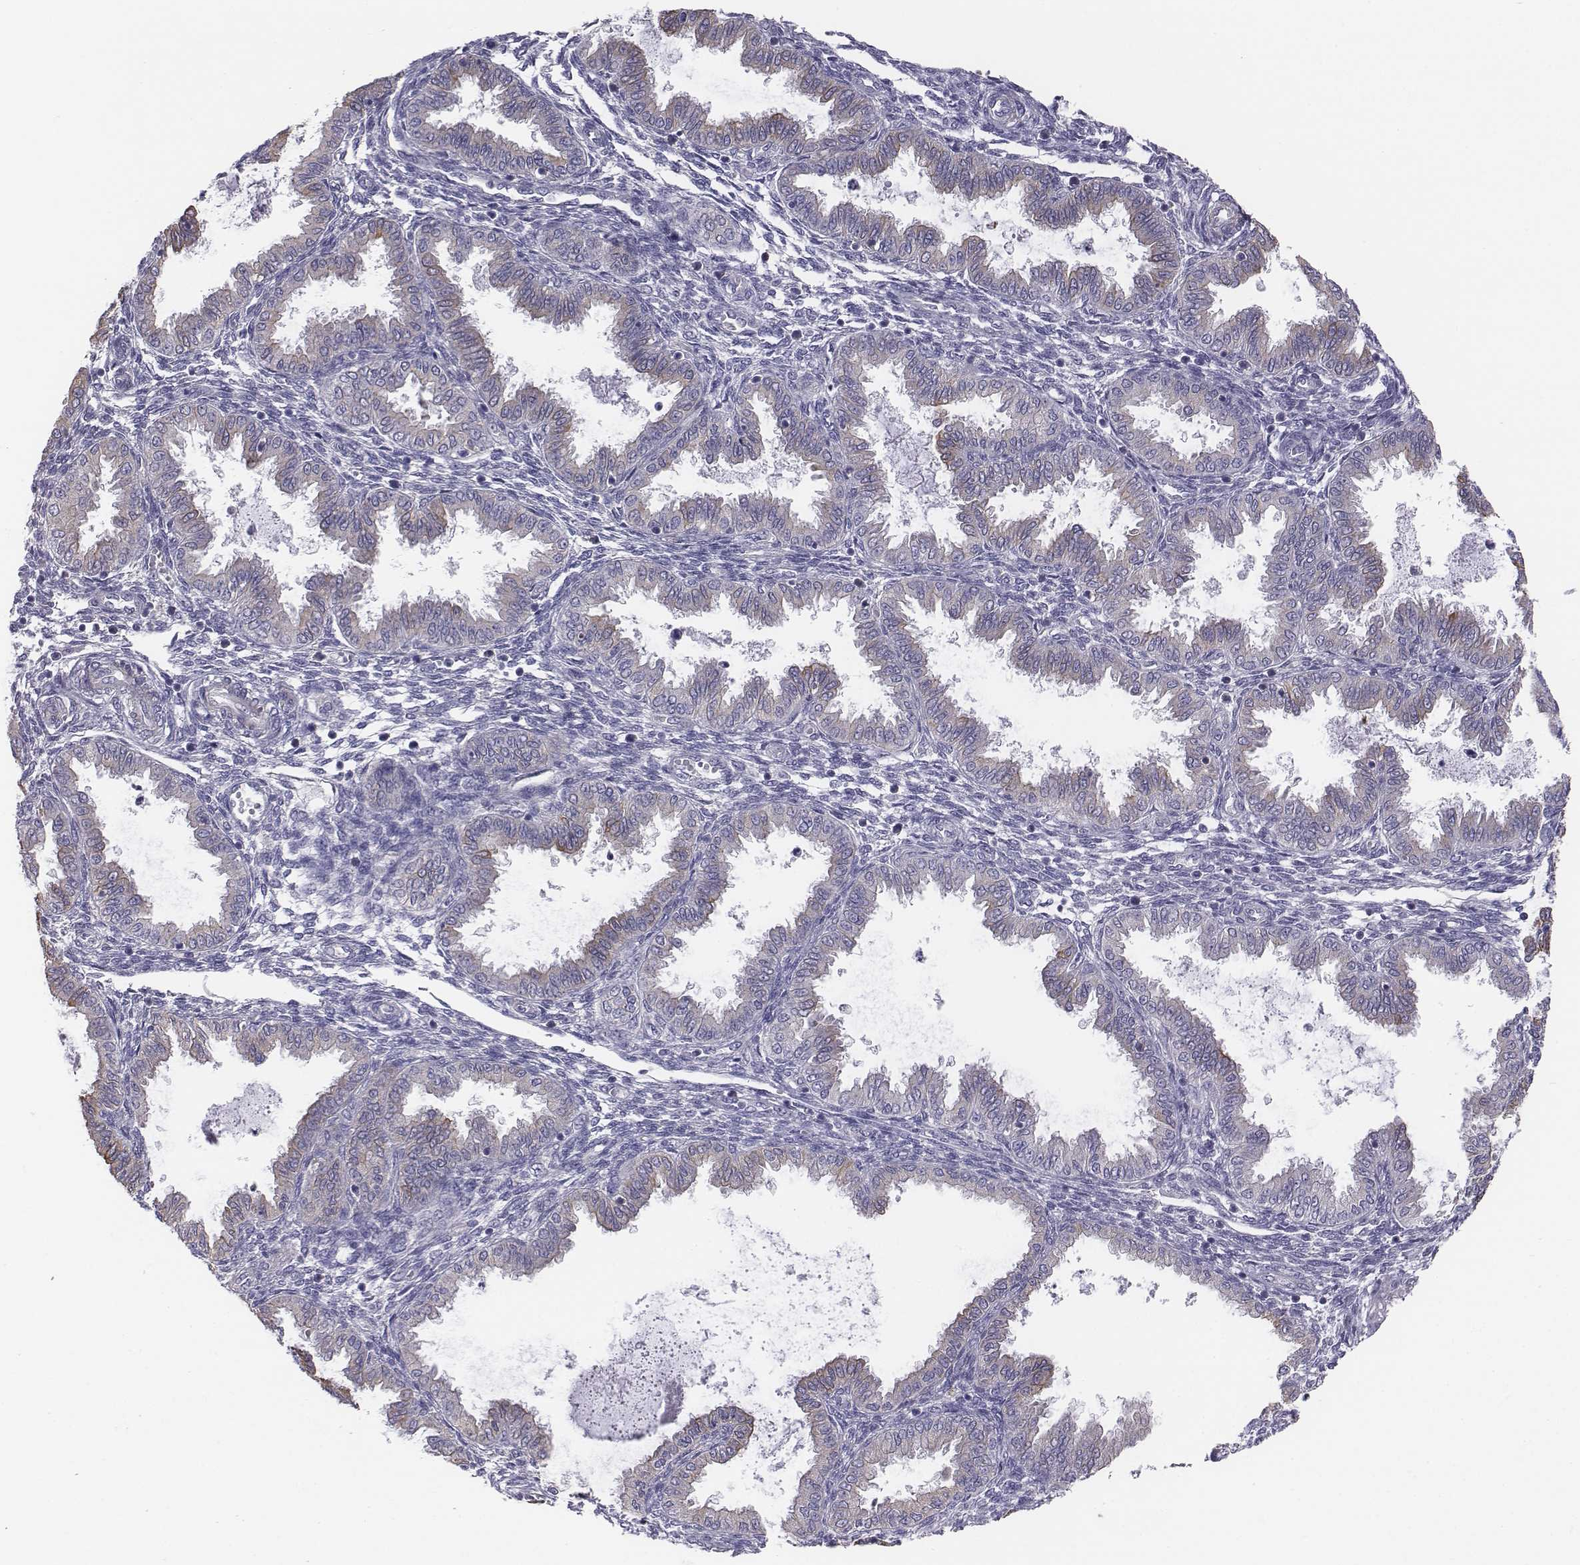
{"staining": {"intensity": "negative", "quantity": "none", "location": "none"}, "tissue": "endometrium", "cell_type": "Cells in endometrial stroma", "image_type": "normal", "snomed": [{"axis": "morphology", "description": "Normal tissue, NOS"}, {"axis": "topography", "description": "Endometrium"}], "caption": "This is a histopathology image of immunohistochemistry staining of unremarkable endometrium, which shows no staining in cells in endometrial stroma. (DAB (3,3'-diaminobenzidine) immunohistochemistry, high magnification).", "gene": "CHST14", "patient": {"sex": "female", "age": 33}}